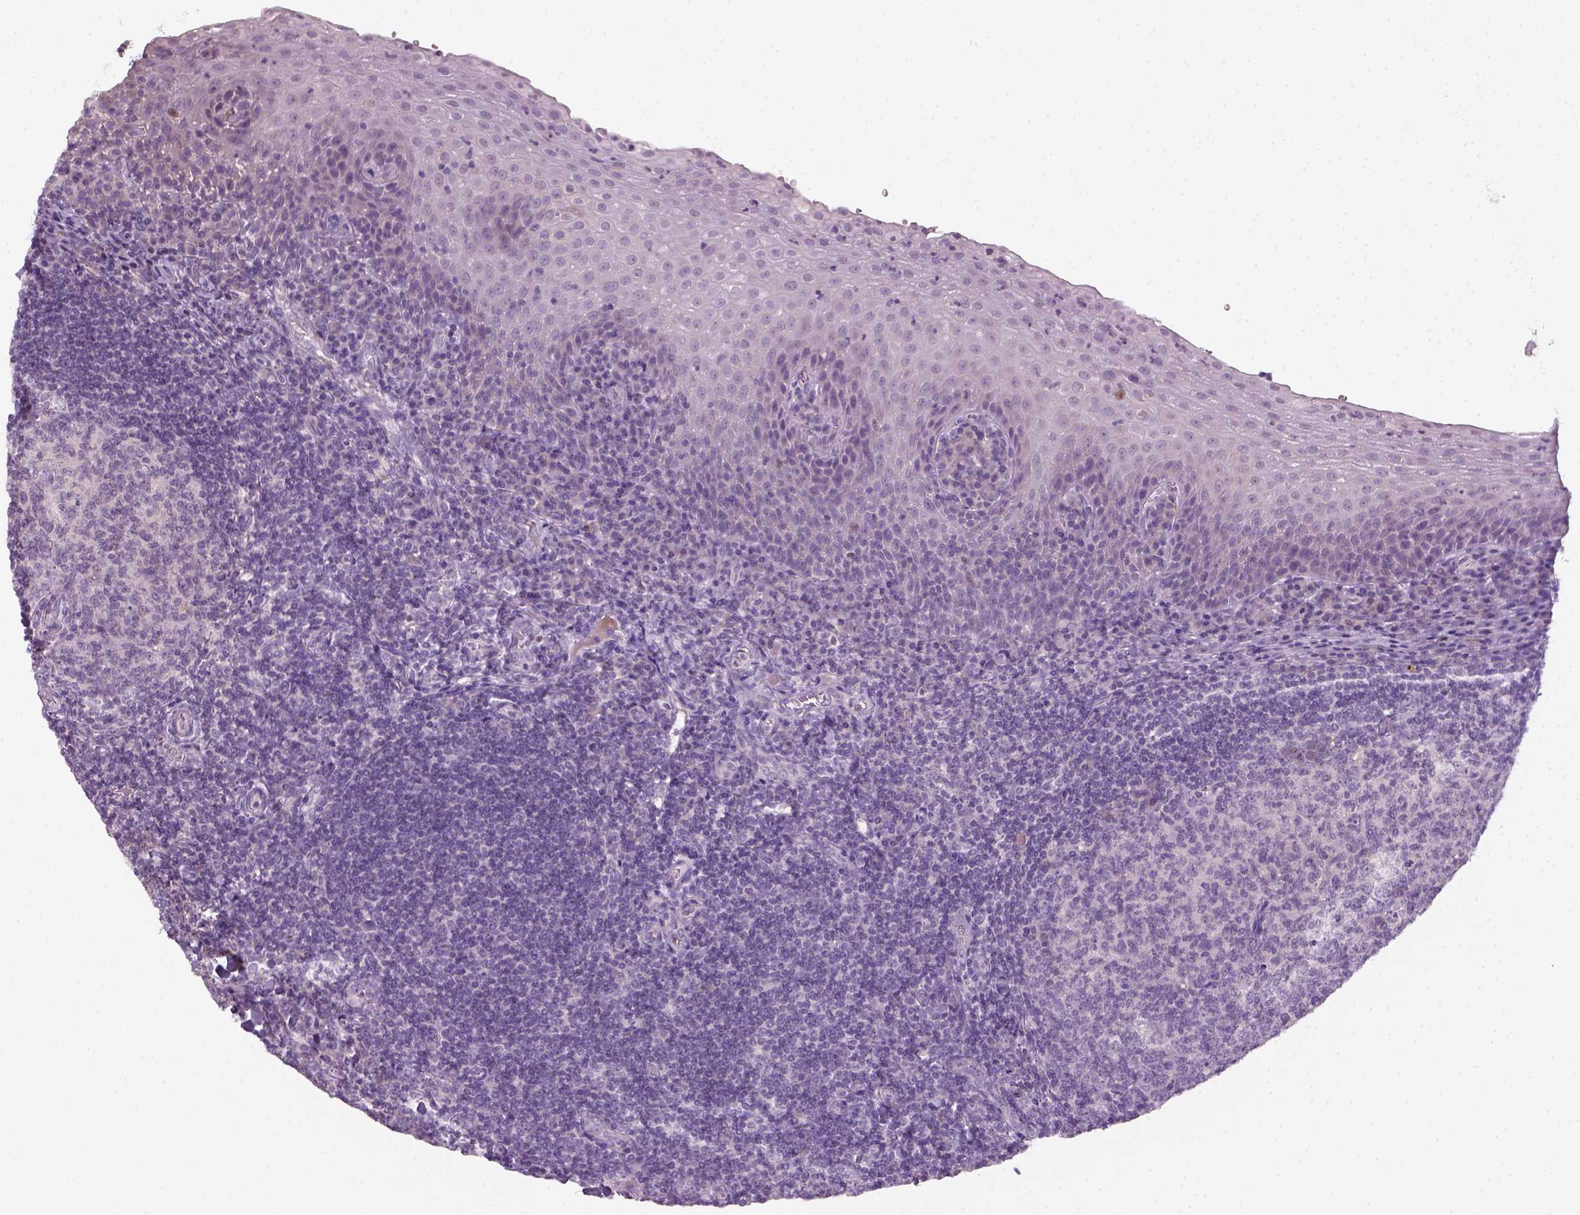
{"staining": {"intensity": "negative", "quantity": "none", "location": "none"}, "tissue": "tonsil", "cell_type": "Germinal center cells", "image_type": "normal", "snomed": [{"axis": "morphology", "description": "Normal tissue, NOS"}, {"axis": "morphology", "description": "Inflammation, NOS"}, {"axis": "topography", "description": "Tonsil"}], "caption": "Immunohistochemistry of unremarkable human tonsil reveals no positivity in germinal center cells.", "gene": "GFI1B", "patient": {"sex": "female", "age": 31}}